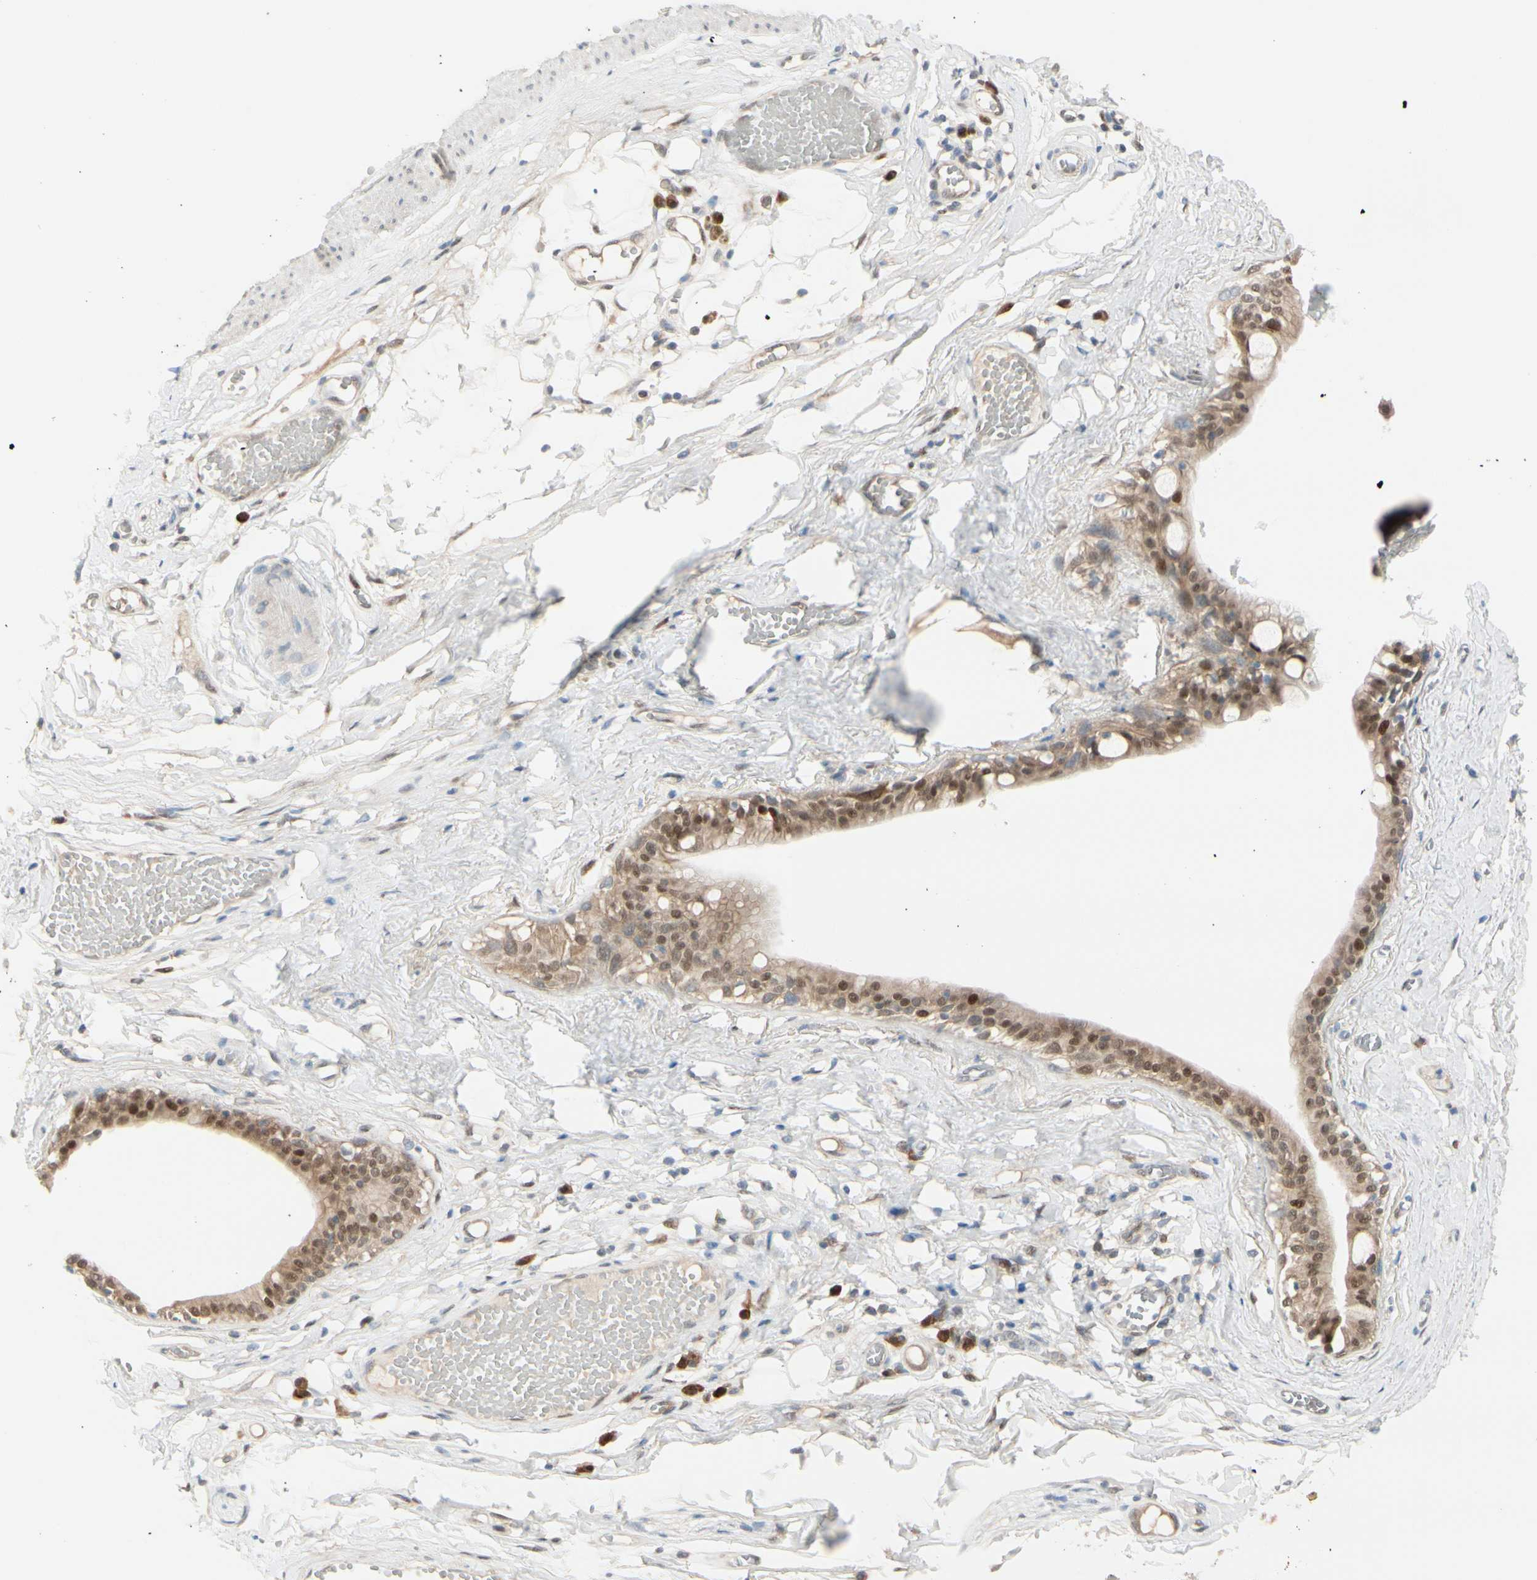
{"staining": {"intensity": "weak", "quantity": ">75%", "location": "cytoplasmic/membranous"}, "tissue": "adipose tissue", "cell_type": "Adipocytes", "image_type": "normal", "snomed": [{"axis": "morphology", "description": "Normal tissue, NOS"}, {"axis": "morphology", "description": "Inflammation, NOS"}, {"axis": "topography", "description": "Vascular tissue"}, {"axis": "topography", "description": "Salivary gland"}], "caption": "Immunohistochemistry (IHC) (DAB (3,3'-diaminobenzidine)) staining of normal adipose tissue reveals weak cytoplasmic/membranous protein positivity in approximately >75% of adipocytes.", "gene": "PTTG1", "patient": {"sex": "female", "age": 75}}